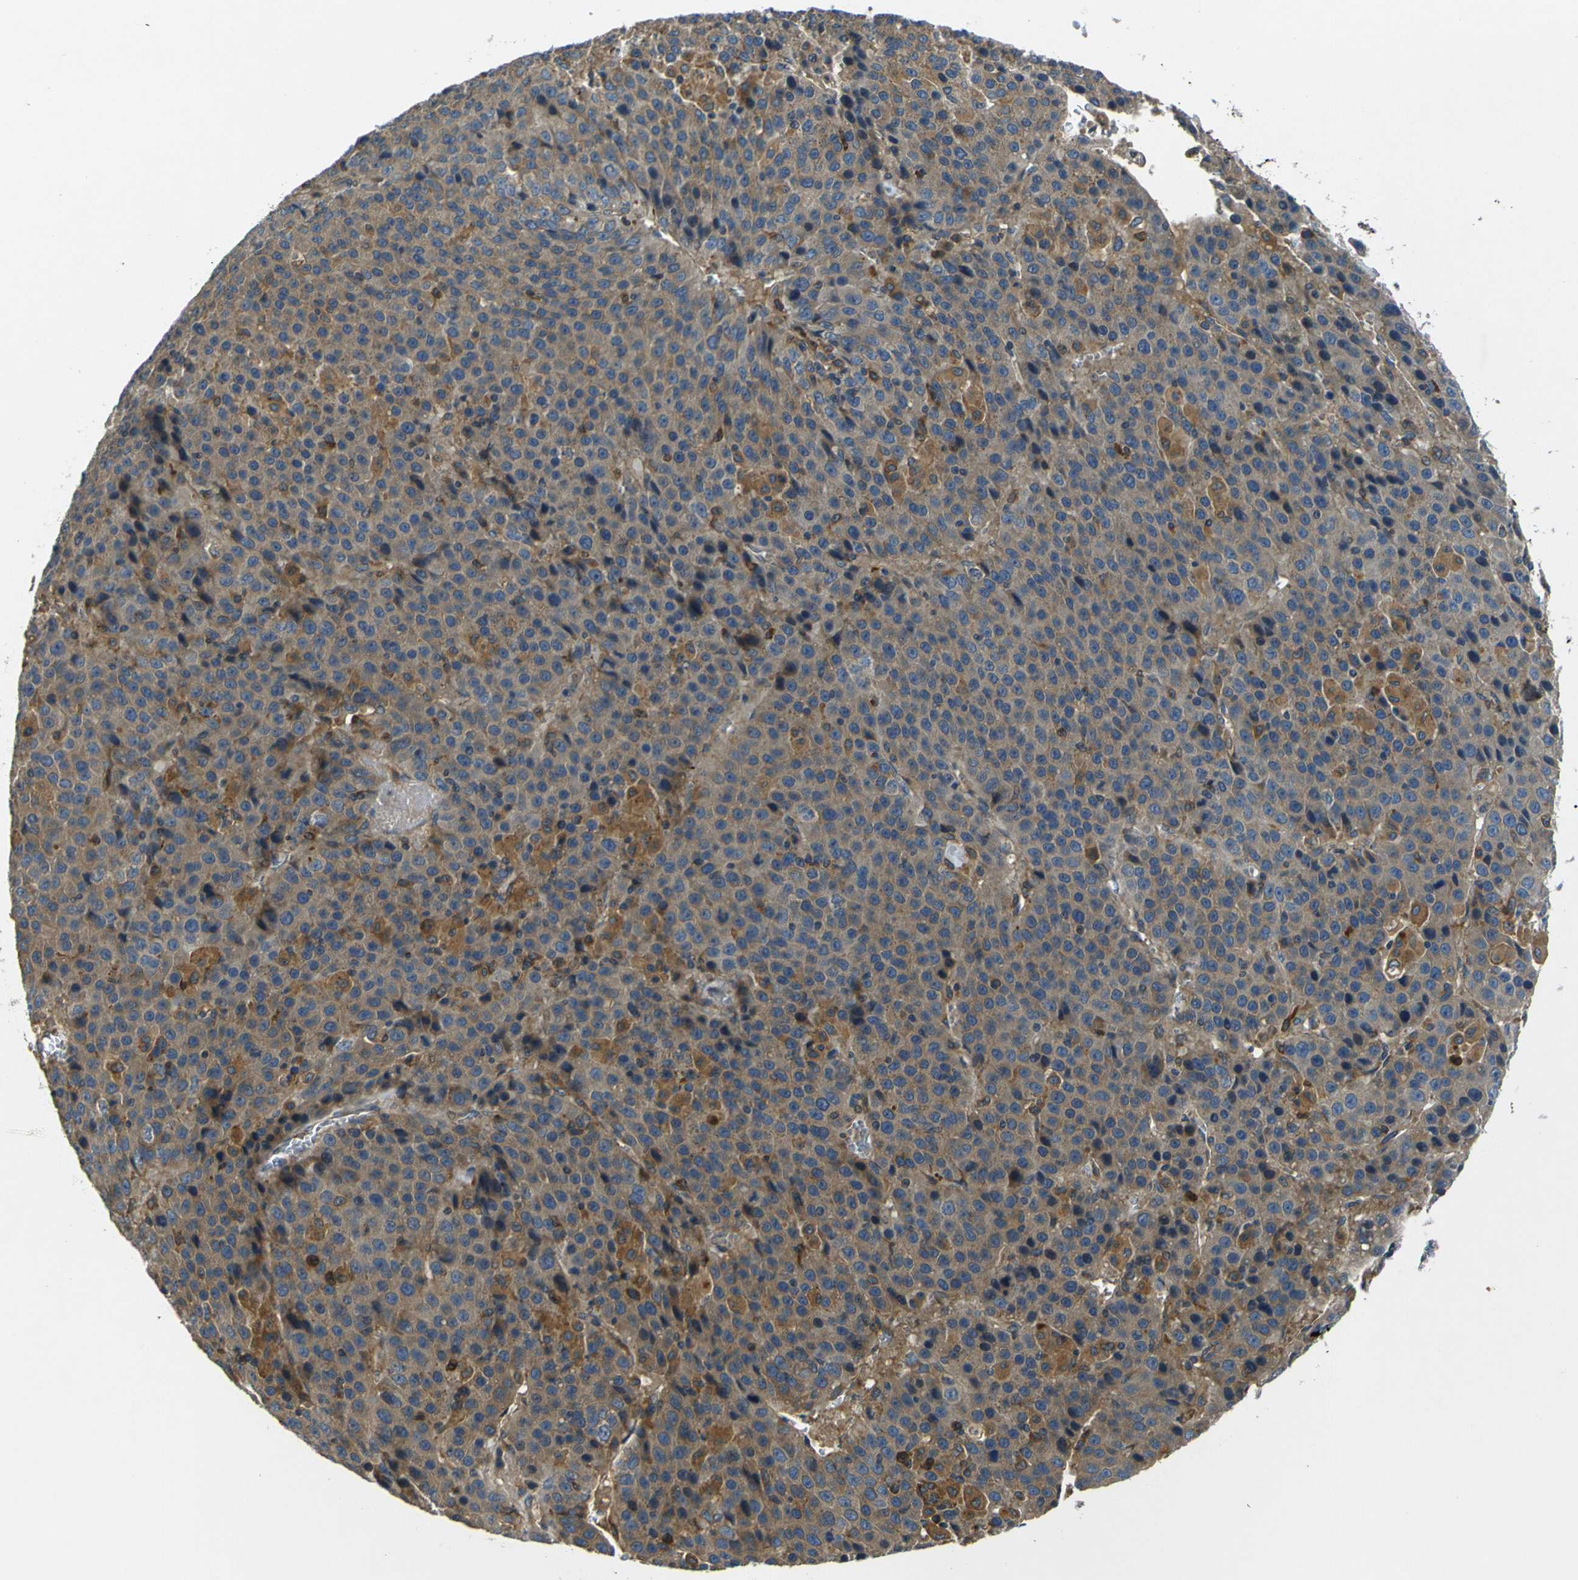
{"staining": {"intensity": "moderate", "quantity": ">75%", "location": "cytoplasmic/membranous"}, "tissue": "liver cancer", "cell_type": "Tumor cells", "image_type": "cancer", "snomed": [{"axis": "morphology", "description": "Carcinoma, Hepatocellular, NOS"}, {"axis": "topography", "description": "Liver"}], "caption": "This image shows hepatocellular carcinoma (liver) stained with IHC to label a protein in brown. The cytoplasmic/membranous of tumor cells show moderate positivity for the protein. Nuclei are counter-stained blue.", "gene": "RAB1B", "patient": {"sex": "female", "age": 53}}